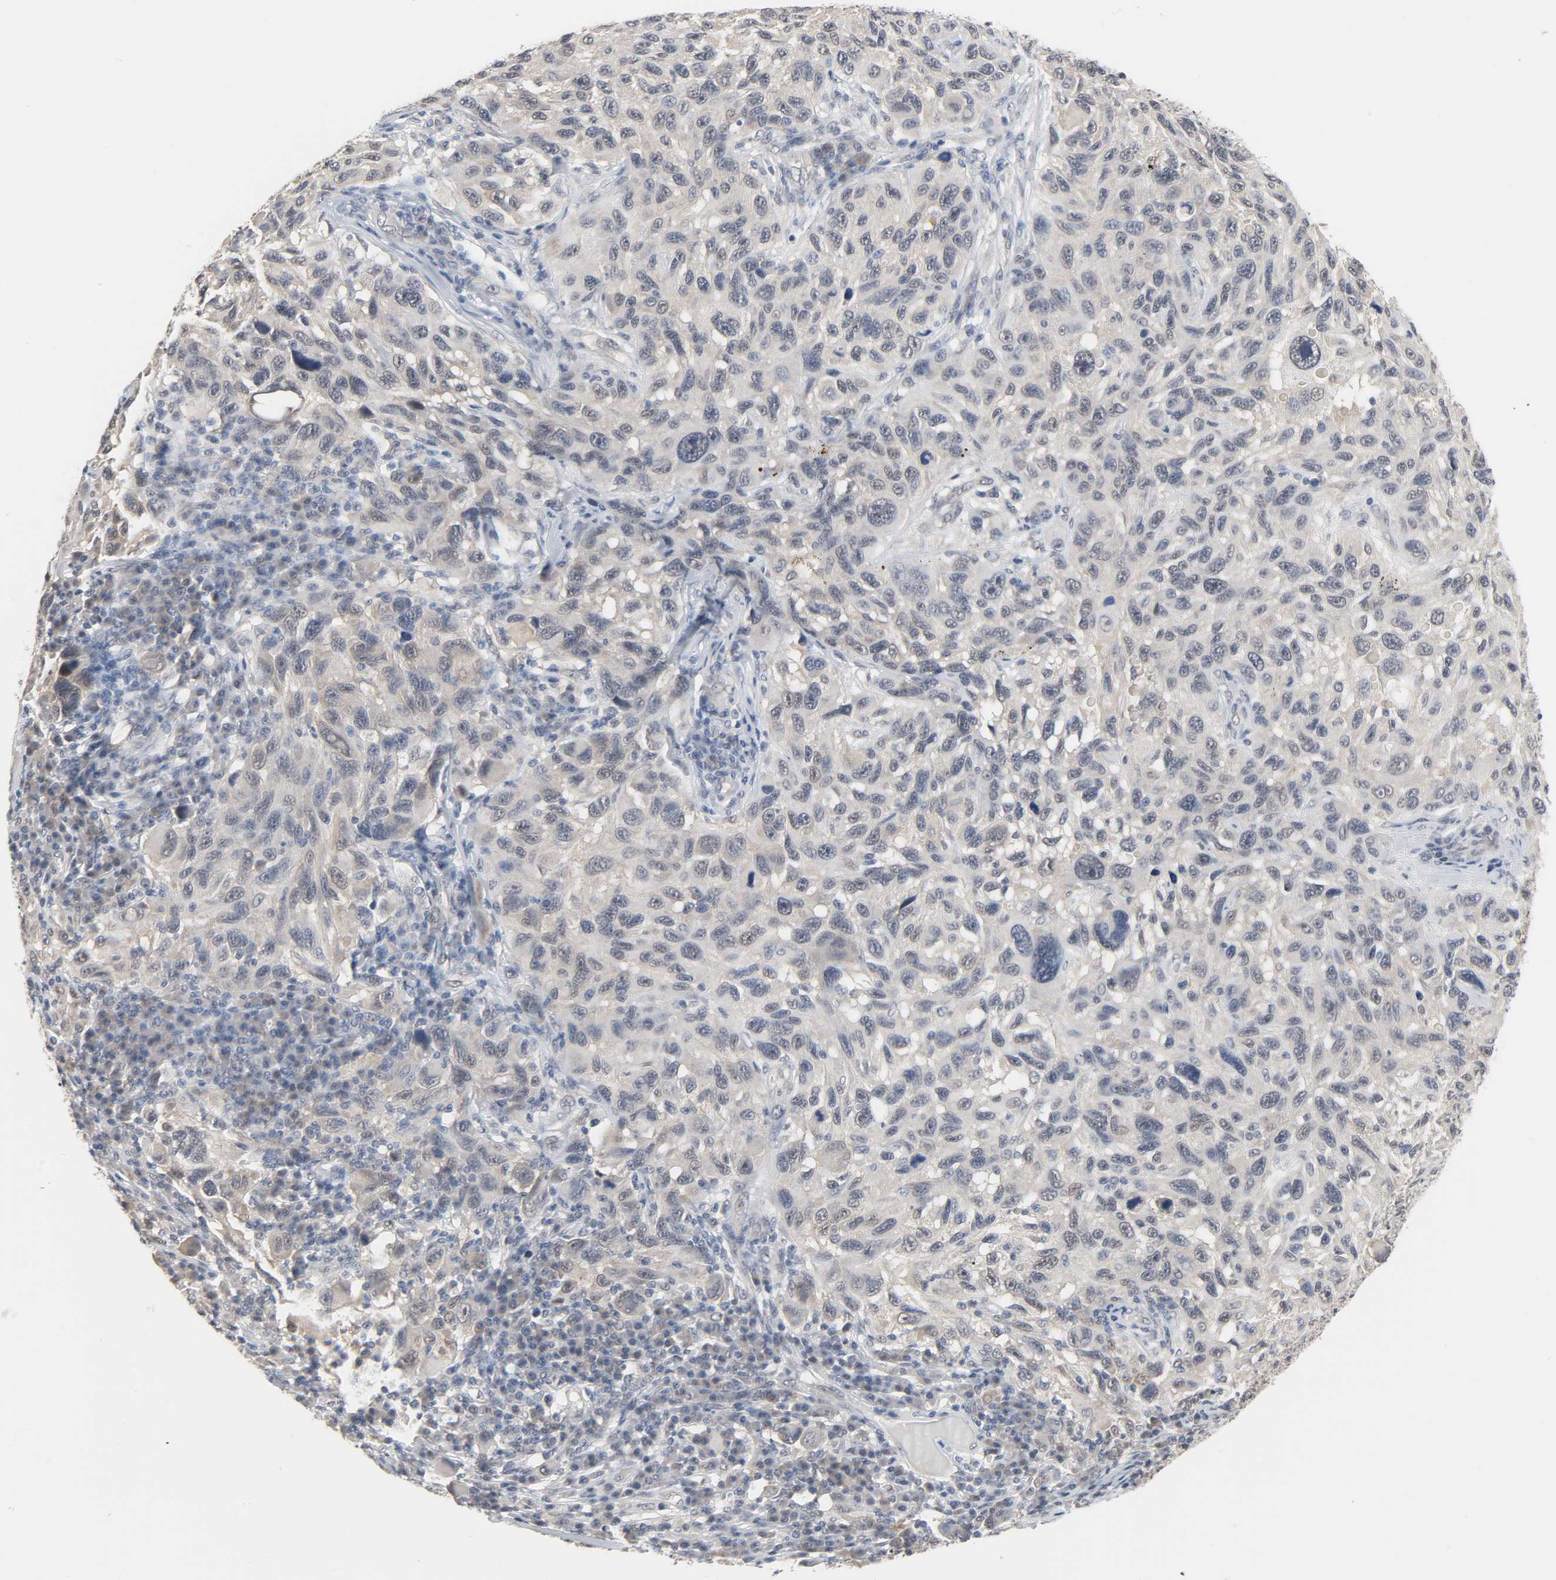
{"staining": {"intensity": "negative", "quantity": "none", "location": "none"}, "tissue": "melanoma", "cell_type": "Tumor cells", "image_type": "cancer", "snomed": [{"axis": "morphology", "description": "Malignant melanoma, NOS"}, {"axis": "topography", "description": "Skin"}], "caption": "This is an immunohistochemistry photomicrograph of melanoma. There is no positivity in tumor cells.", "gene": "ACSS2", "patient": {"sex": "male", "age": 53}}